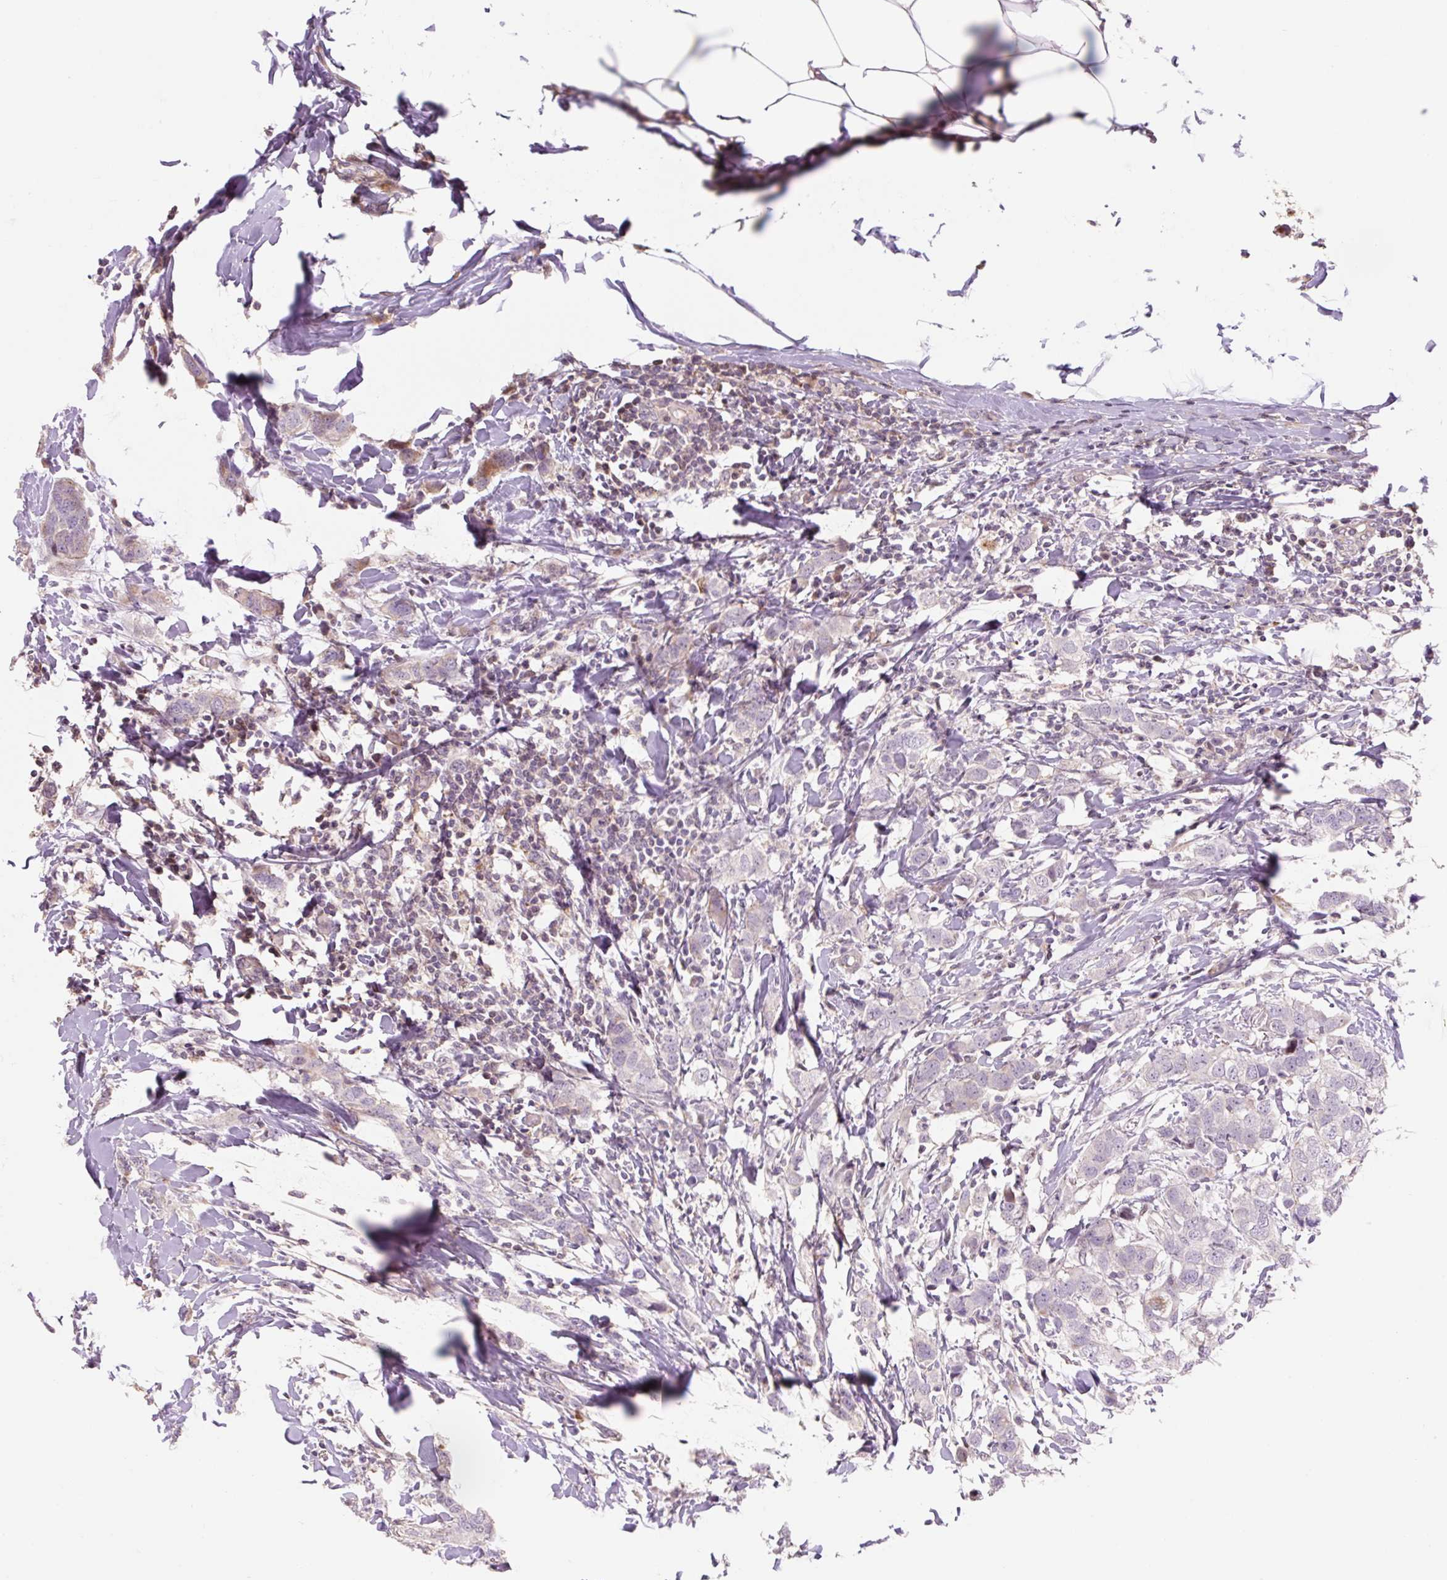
{"staining": {"intensity": "negative", "quantity": "none", "location": "none"}, "tissue": "breast cancer", "cell_type": "Tumor cells", "image_type": "cancer", "snomed": [{"axis": "morphology", "description": "Duct carcinoma"}, {"axis": "topography", "description": "Breast"}], "caption": "The histopathology image demonstrates no significant positivity in tumor cells of breast cancer.", "gene": "ZNF552", "patient": {"sex": "female", "age": 50}}